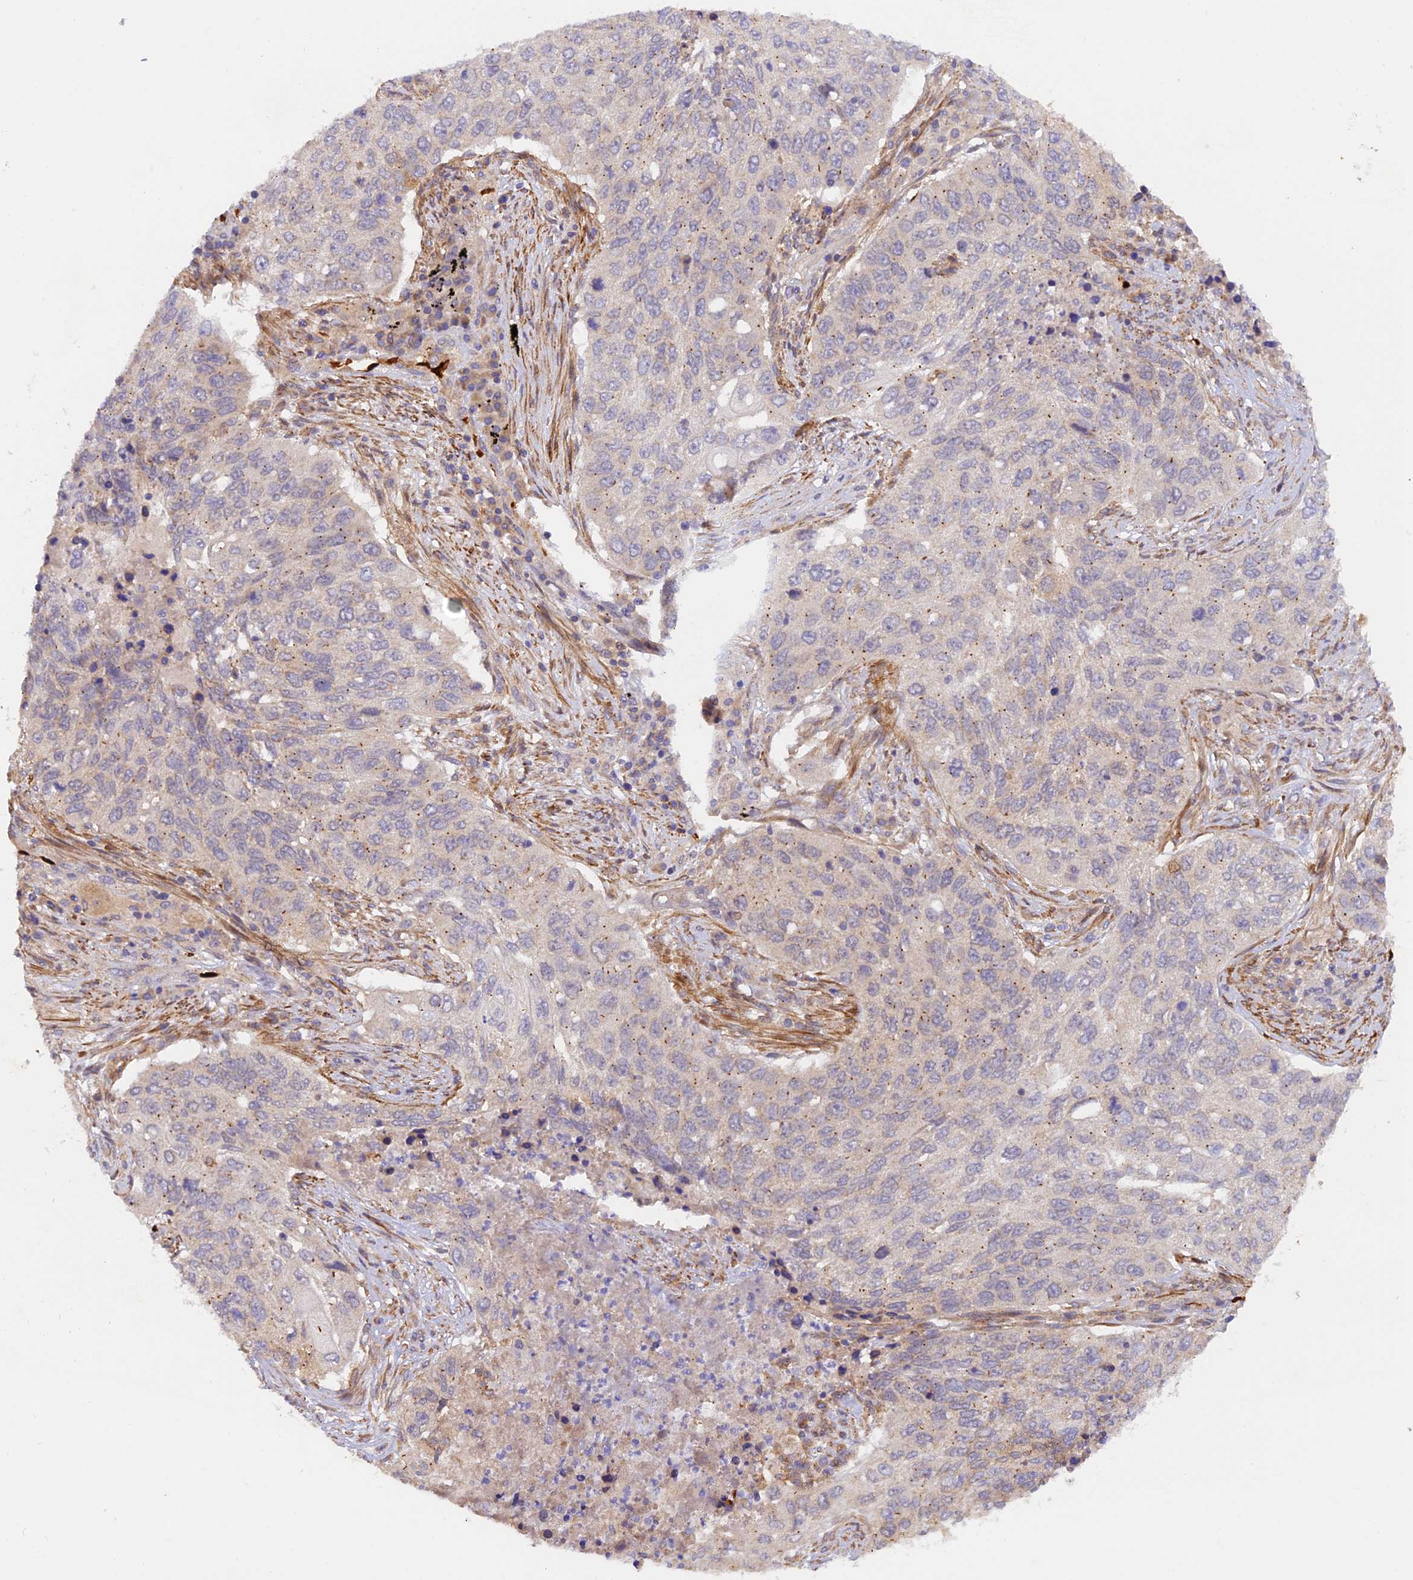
{"staining": {"intensity": "negative", "quantity": "none", "location": "none"}, "tissue": "lung cancer", "cell_type": "Tumor cells", "image_type": "cancer", "snomed": [{"axis": "morphology", "description": "Squamous cell carcinoma, NOS"}, {"axis": "topography", "description": "Lung"}], "caption": "An image of lung squamous cell carcinoma stained for a protein shows no brown staining in tumor cells.", "gene": "WDFY4", "patient": {"sex": "female", "age": 63}}